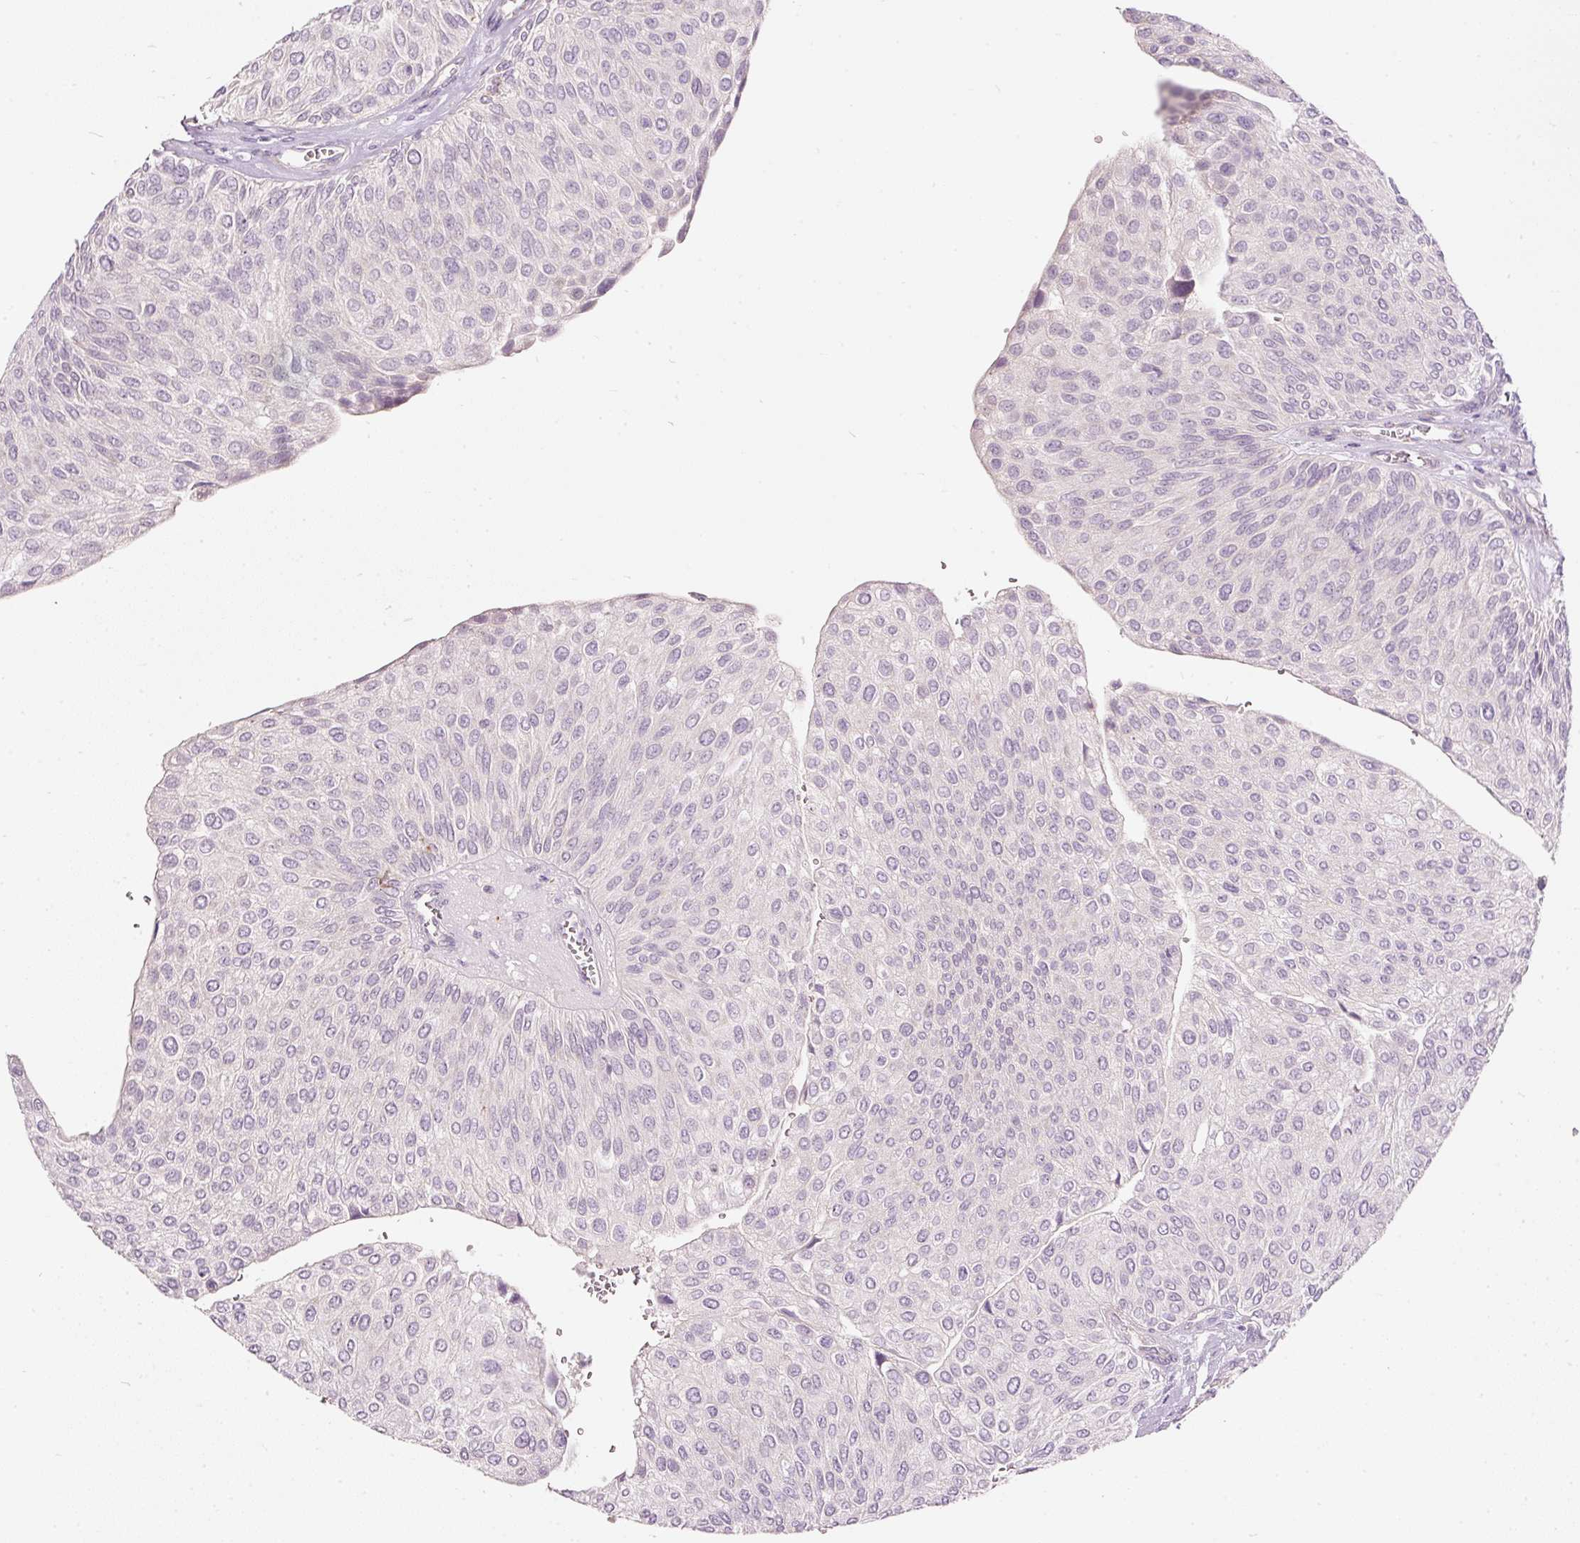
{"staining": {"intensity": "negative", "quantity": "none", "location": "none"}, "tissue": "urothelial cancer", "cell_type": "Tumor cells", "image_type": "cancer", "snomed": [{"axis": "morphology", "description": "Urothelial carcinoma, NOS"}, {"axis": "topography", "description": "Urinary bladder"}], "caption": "This histopathology image is of transitional cell carcinoma stained with IHC to label a protein in brown with the nuclei are counter-stained blue. There is no staining in tumor cells.", "gene": "MTHFD2", "patient": {"sex": "male", "age": 67}}